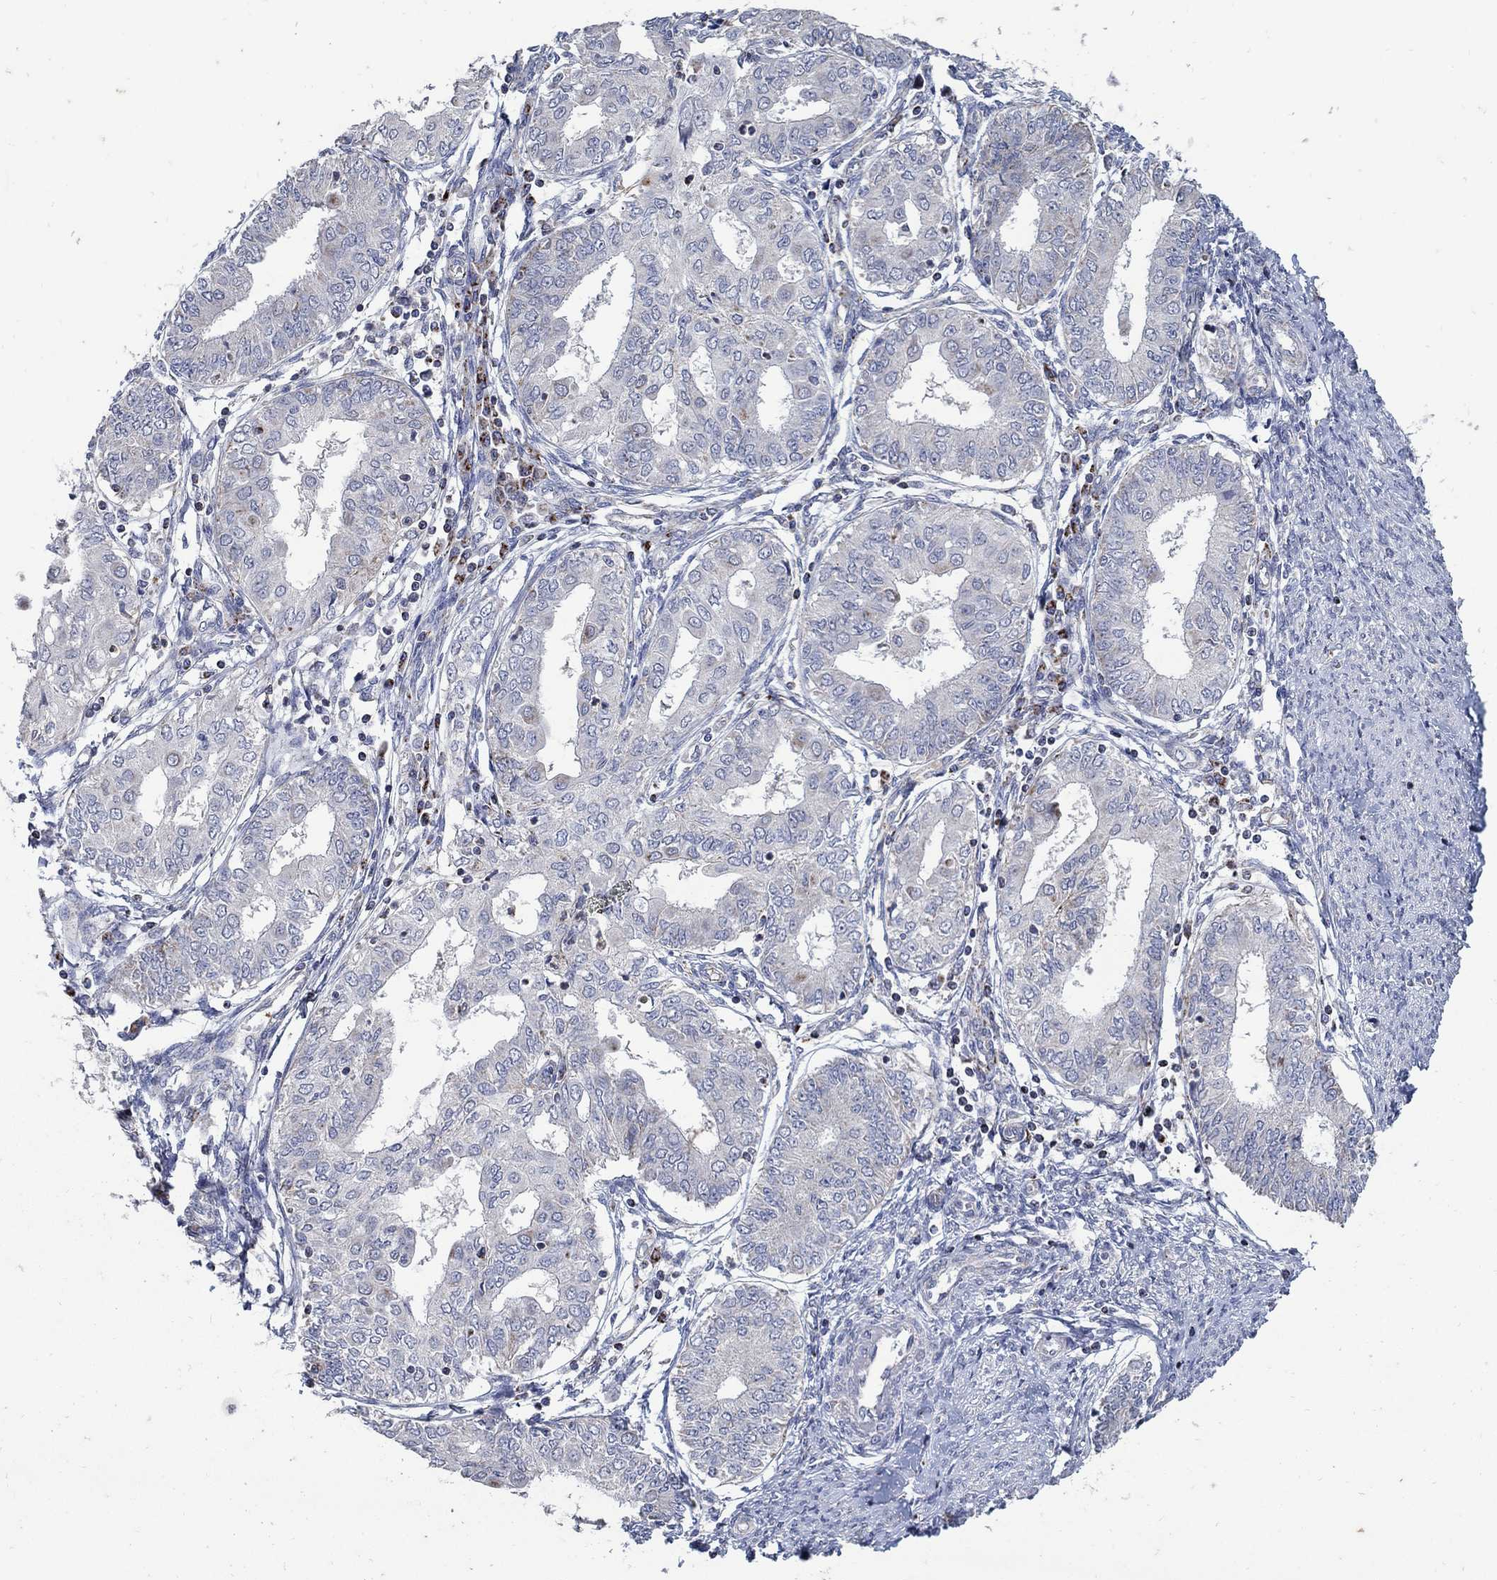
{"staining": {"intensity": "negative", "quantity": "none", "location": "none"}, "tissue": "endometrial cancer", "cell_type": "Tumor cells", "image_type": "cancer", "snomed": [{"axis": "morphology", "description": "Adenocarcinoma, NOS"}, {"axis": "topography", "description": "Endometrium"}], "caption": "Tumor cells show no significant protein staining in adenocarcinoma (endometrial). (DAB (3,3'-diaminobenzidine) IHC visualized using brightfield microscopy, high magnification).", "gene": "HMX2", "patient": {"sex": "female", "age": 68}}